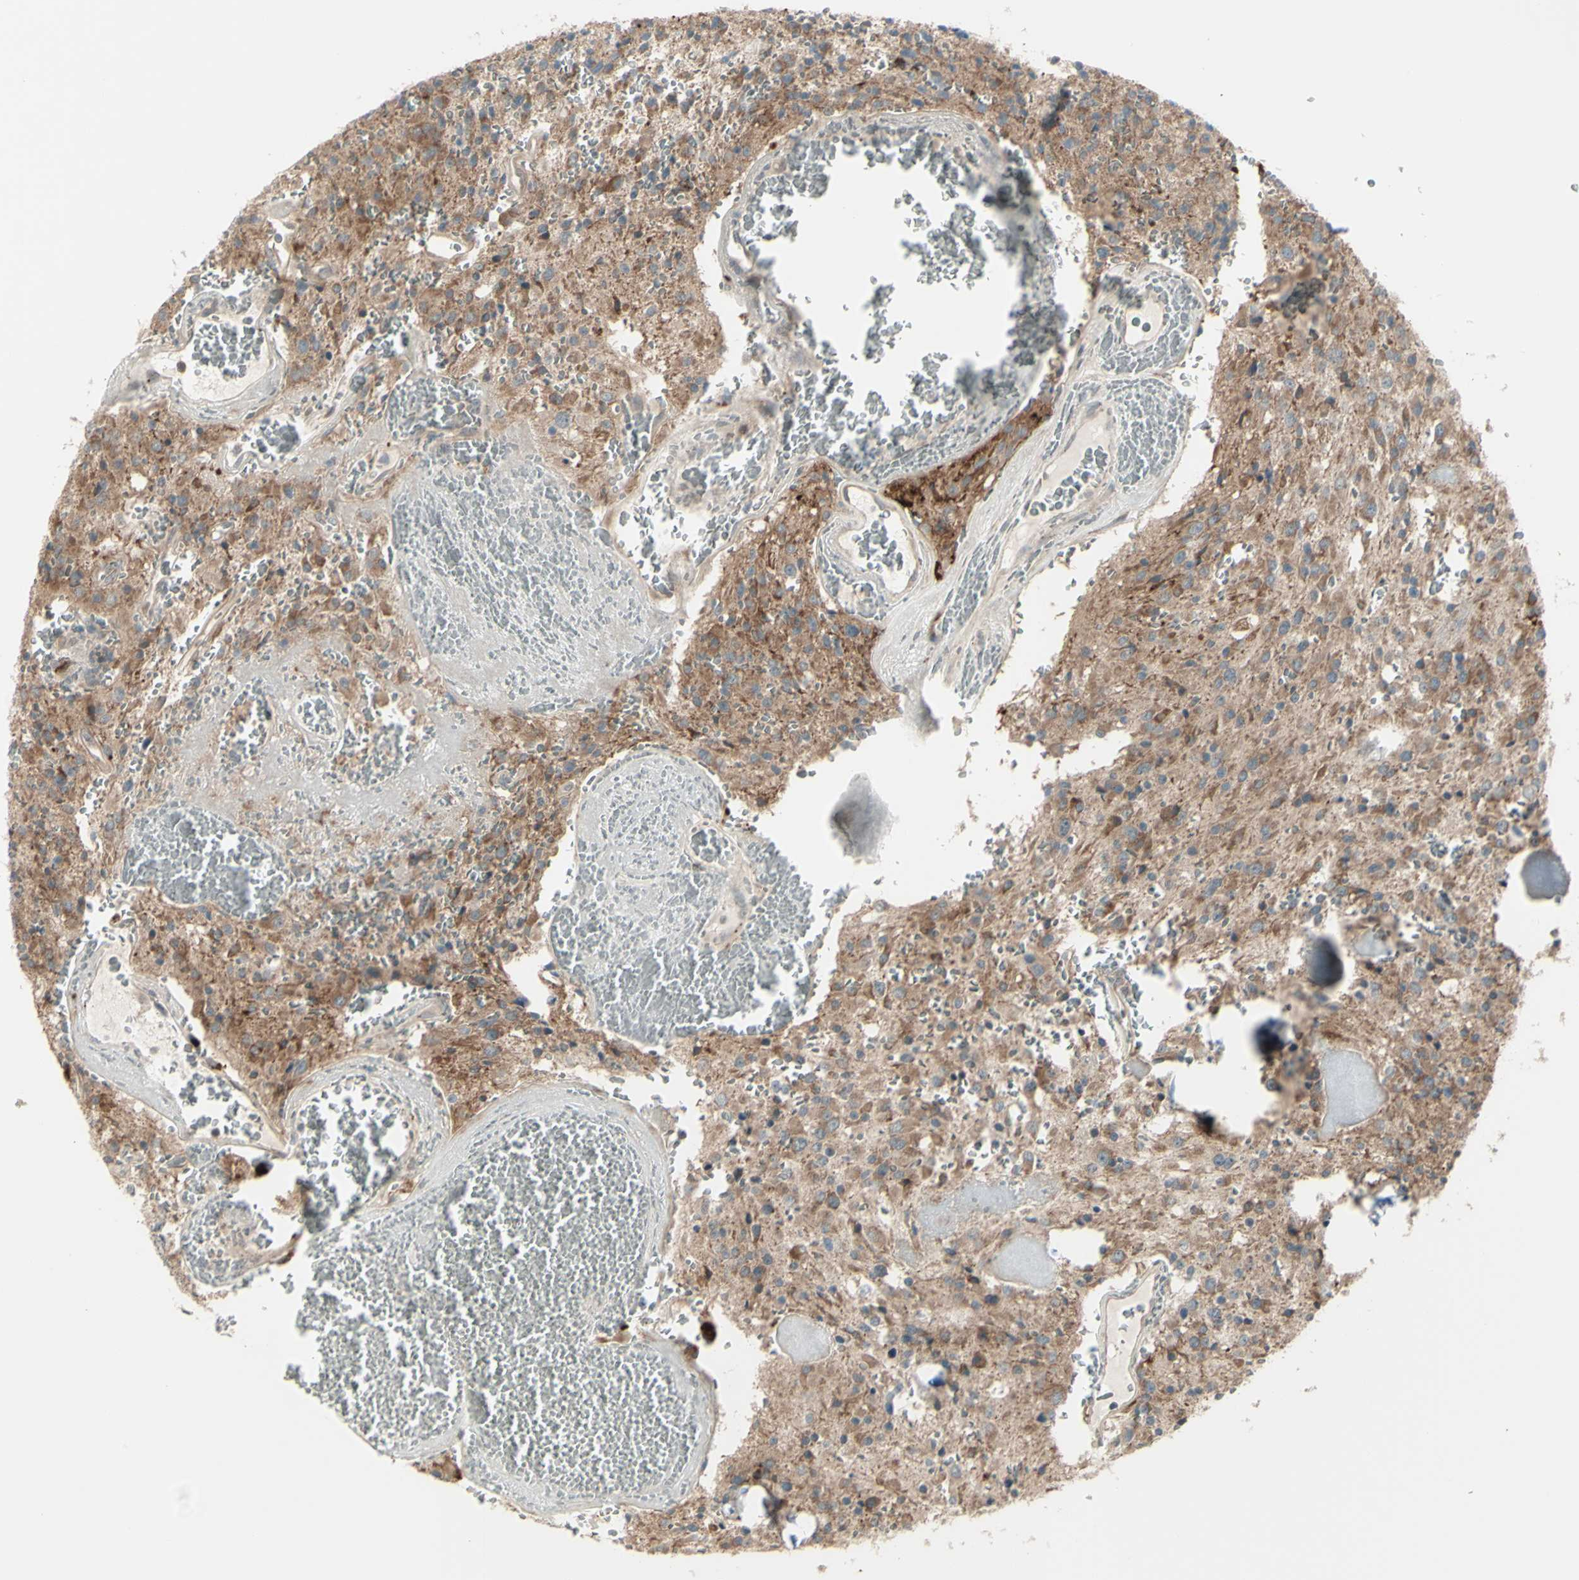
{"staining": {"intensity": "moderate", "quantity": ">75%", "location": "cytoplasmic/membranous"}, "tissue": "glioma", "cell_type": "Tumor cells", "image_type": "cancer", "snomed": [{"axis": "morphology", "description": "Glioma, malignant, Low grade"}, {"axis": "topography", "description": "Brain"}], "caption": "Approximately >75% of tumor cells in human glioma reveal moderate cytoplasmic/membranous protein positivity as visualized by brown immunohistochemical staining.", "gene": "OSTM1", "patient": {"sex": "male", "age": 58}}